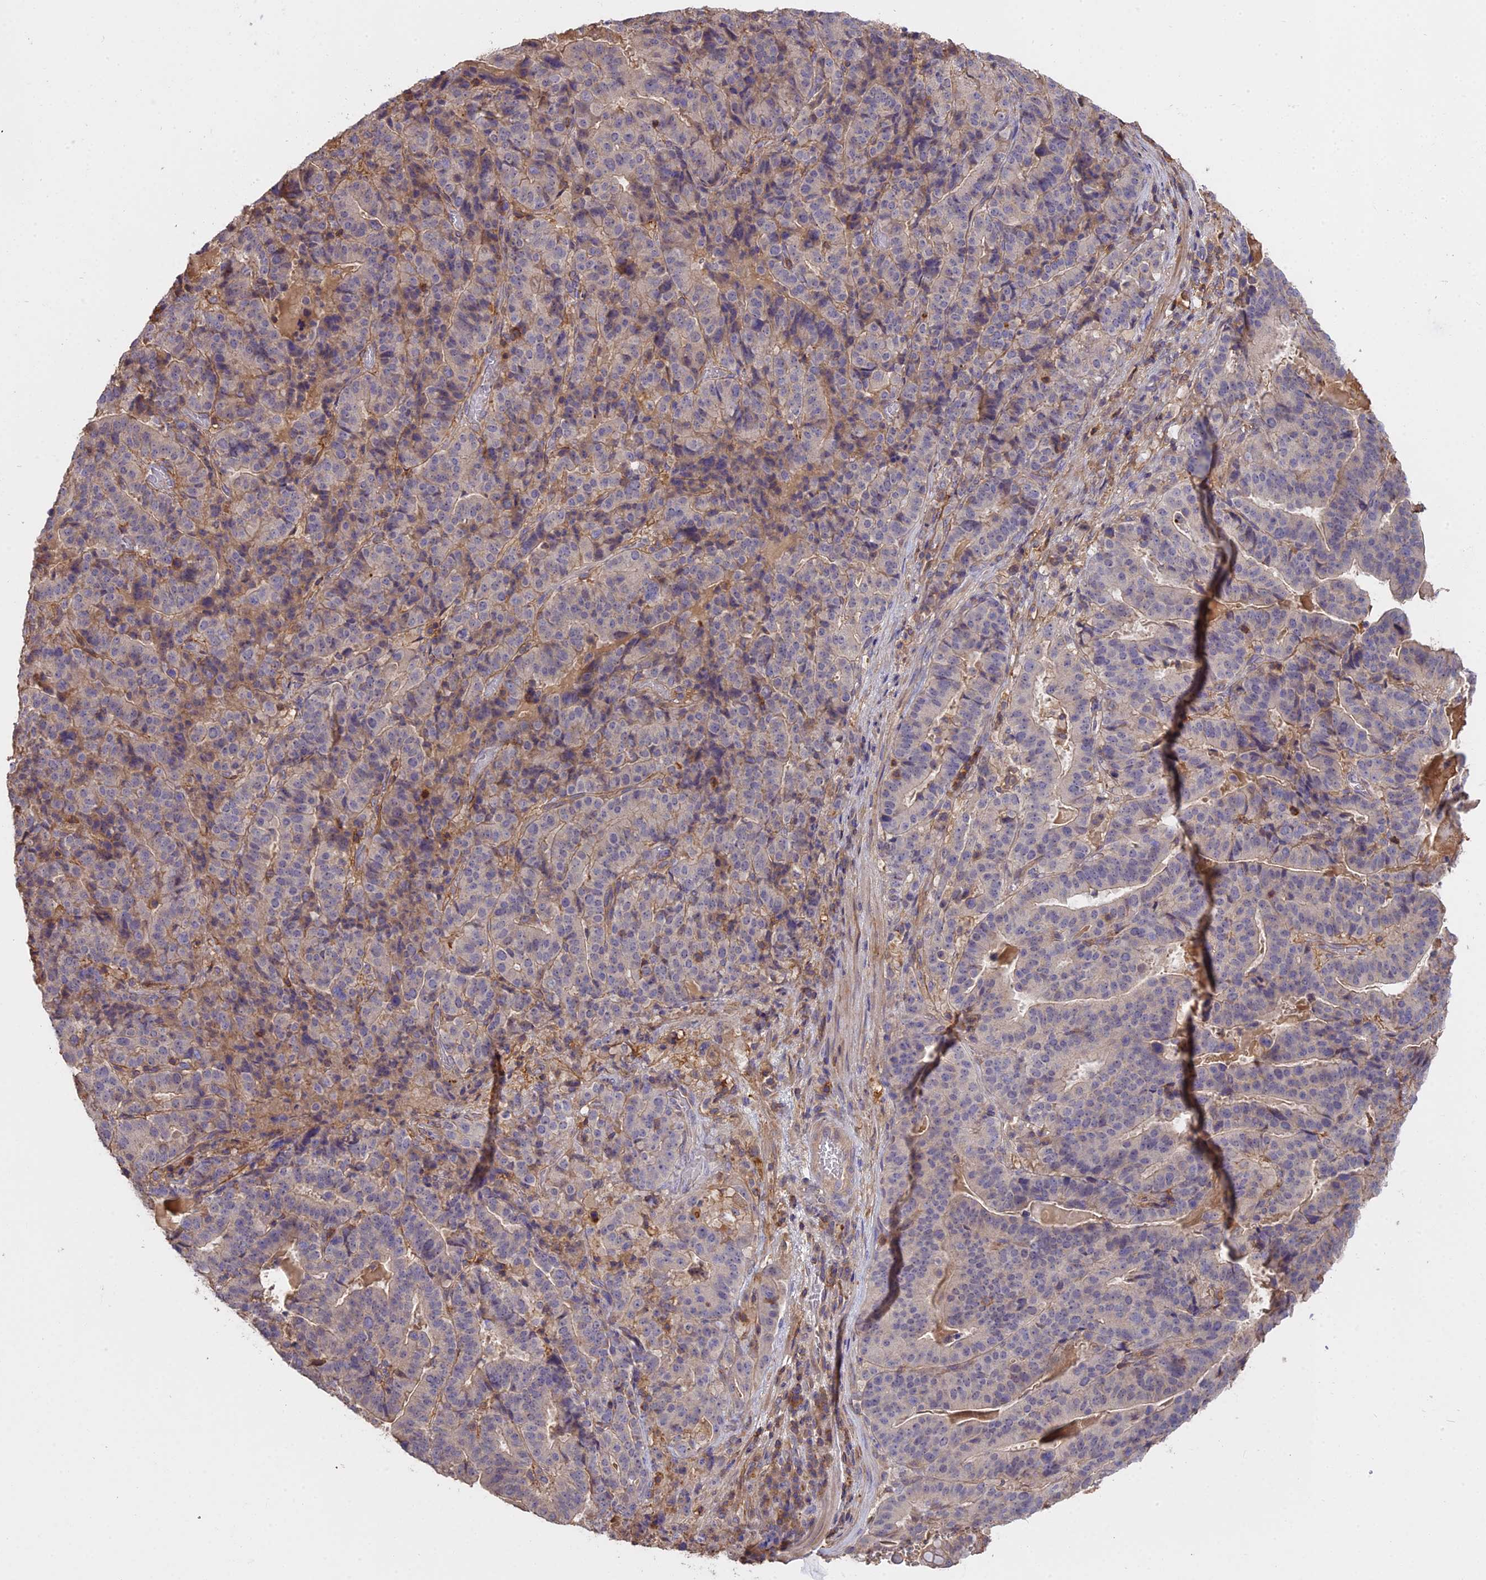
{"staining": {"intensity": "negative", "quantity": "none", "location": "none"}, "tissue": "stomach cancer", "cell_type": "Tumor cells", "image_type": "cancer", "snomed": [{"axis": "morphology", "description": "Adenocarcinoma, NOS"}, {"axis": "topography", "description": "Stomach"}], "caption": "An IHC image of stomach cancer is shown. There is no staining in tumor cells of stomach cancer.", "gene": "CFAP119", "patient": {"sex": "male", "age": 48}}